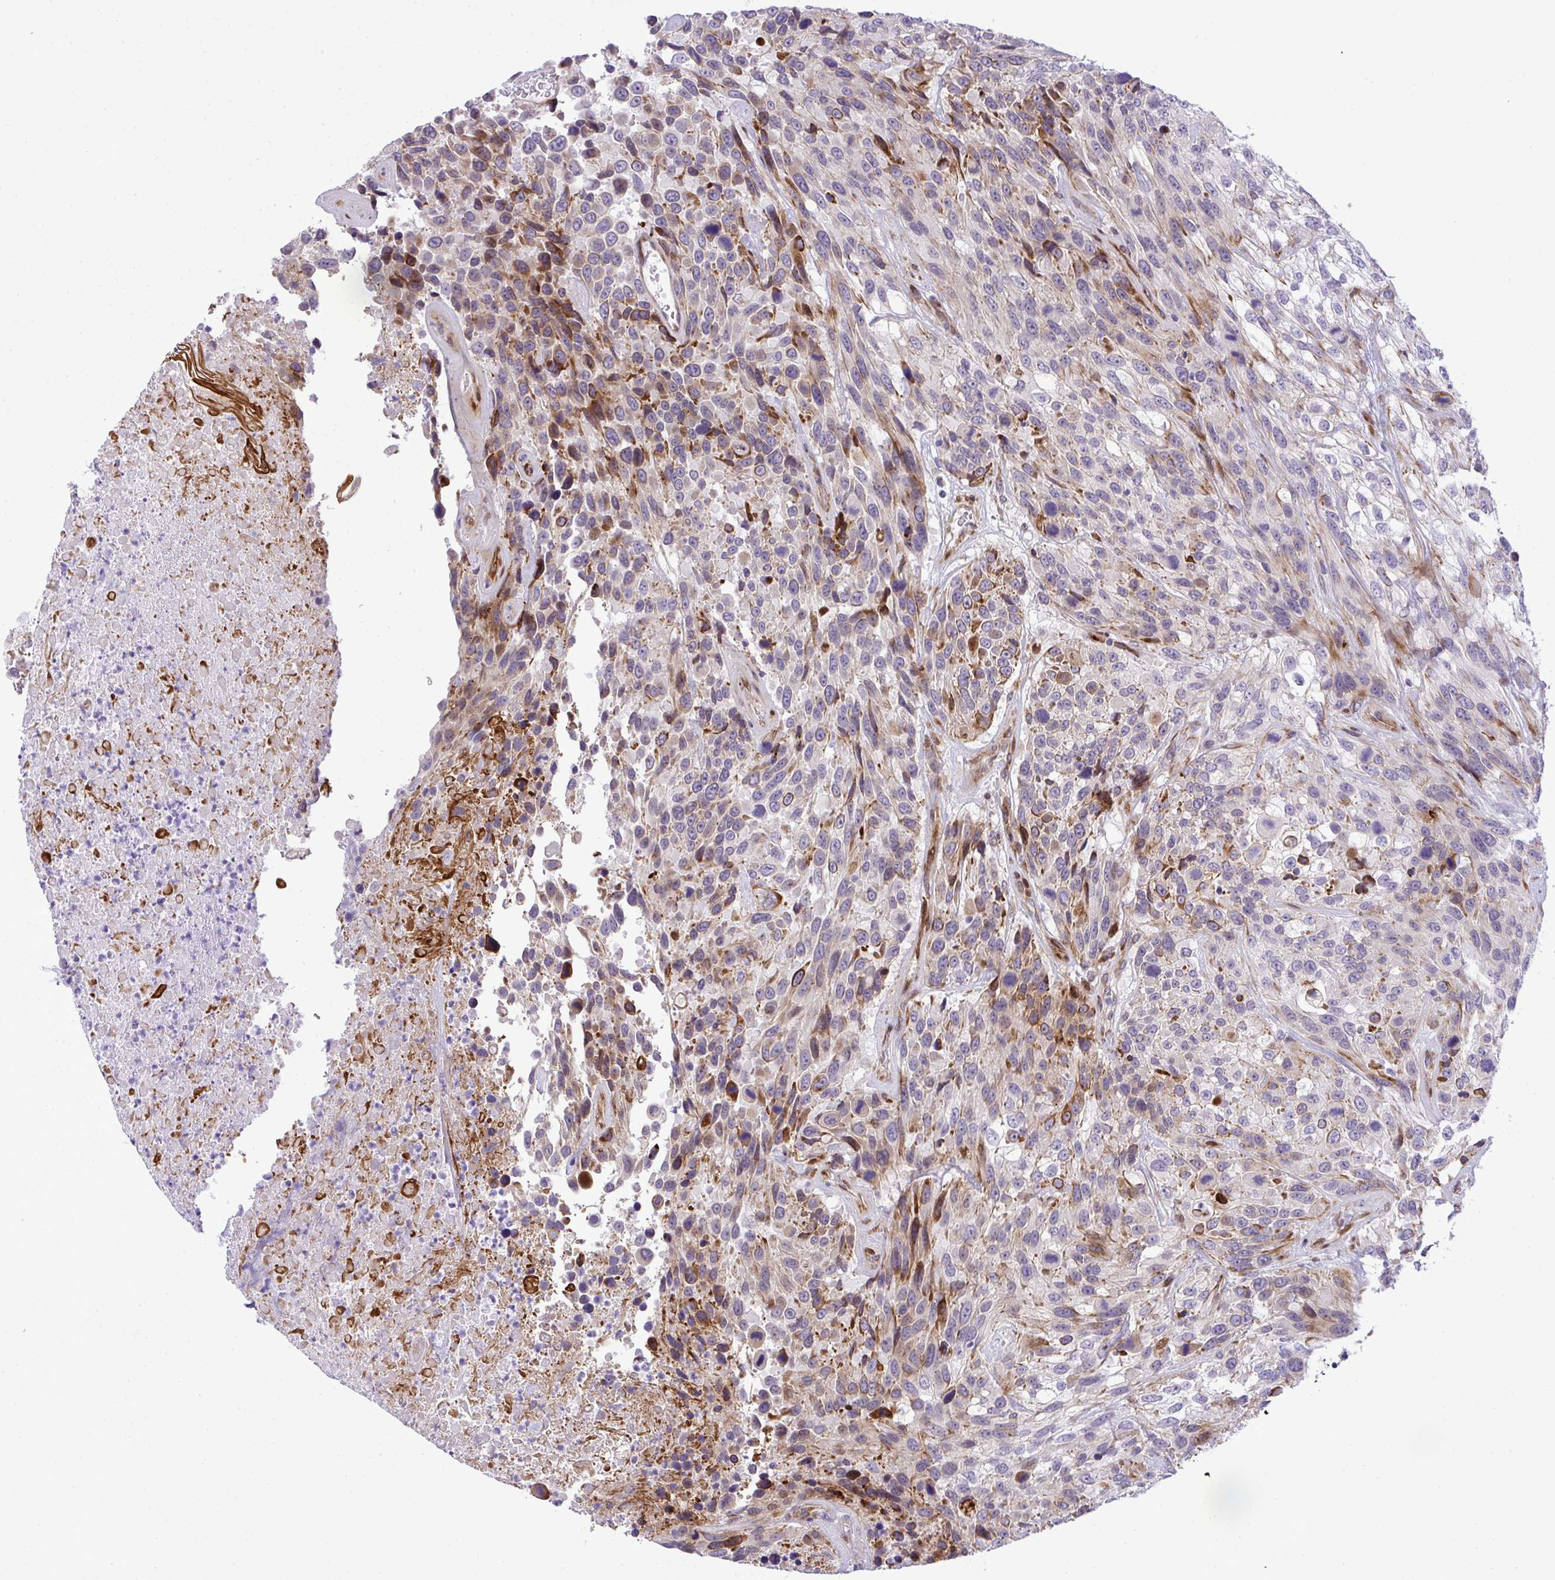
{"staining": {"intensity": "moderate", "quantity": "<25%", "location": "cytoplasmic/membranous,nuclear"}, "tissue": "urothelial cancer", "cell_type": "Tumor cells", "image_type": "cancer", "snomed": [{"axis": "morphology", "description": "Urothelial carcinoma, High grade"}, {"axis": "topography", "description": "Urinary bladder"}], "caption": "Immunohistochemical staining of urothelial carcinoma (high-grade) exhibits moderate cytoplasmic/membranous and nuclear protein staining in about <25% of tumor cells.", "gene": "CASTOR2", "patient": {"sex": "female", "age": 70}}